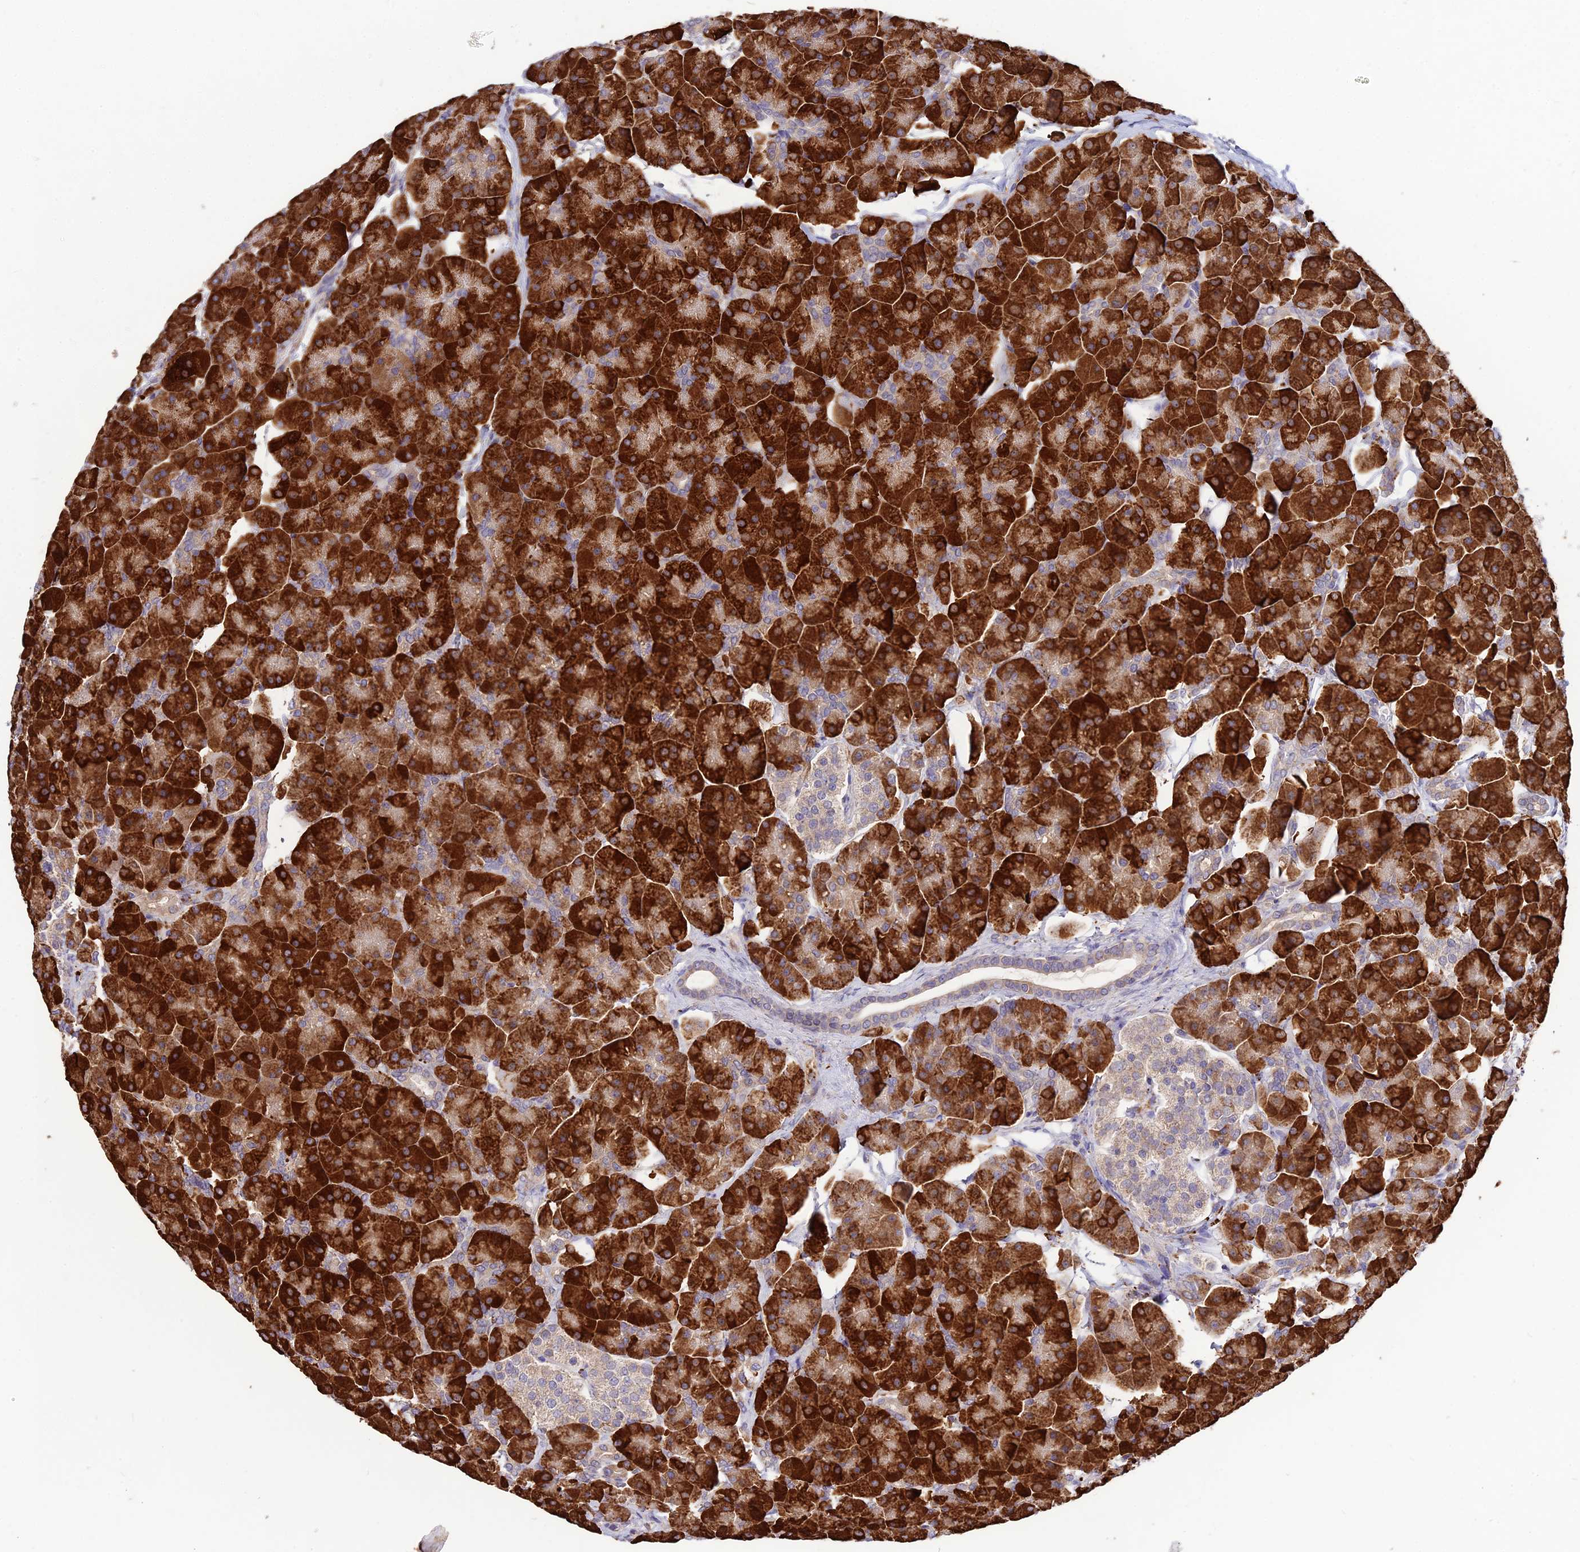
{"staining": {"intensity": "strong", "quantity": ">75%", "location": "cytoplasmic/membranous"}, "tissue": "pancreas", "cell_type": "Exocrine glandular cells", "image_type": "normal", "snomed": [{"axis": "morphology", "description": "Normal tissue, NOS"}, {"axis": "topography", "description": "Pancreas"}], "caption": "DAB (3,3'-diaminobenzidine) immunohistochemical staining of normal human pancreas exhibits strong cytoplasmic/membranous protein staining in approximately >75% of exocrine glandular cells. The staining is performed using DAB brown chromogen to label protein expression. The nuclei are counter-stained blue using hematoxylin.", "gene": "SDHD", "patient": {"sex": "male", "age": 66}}